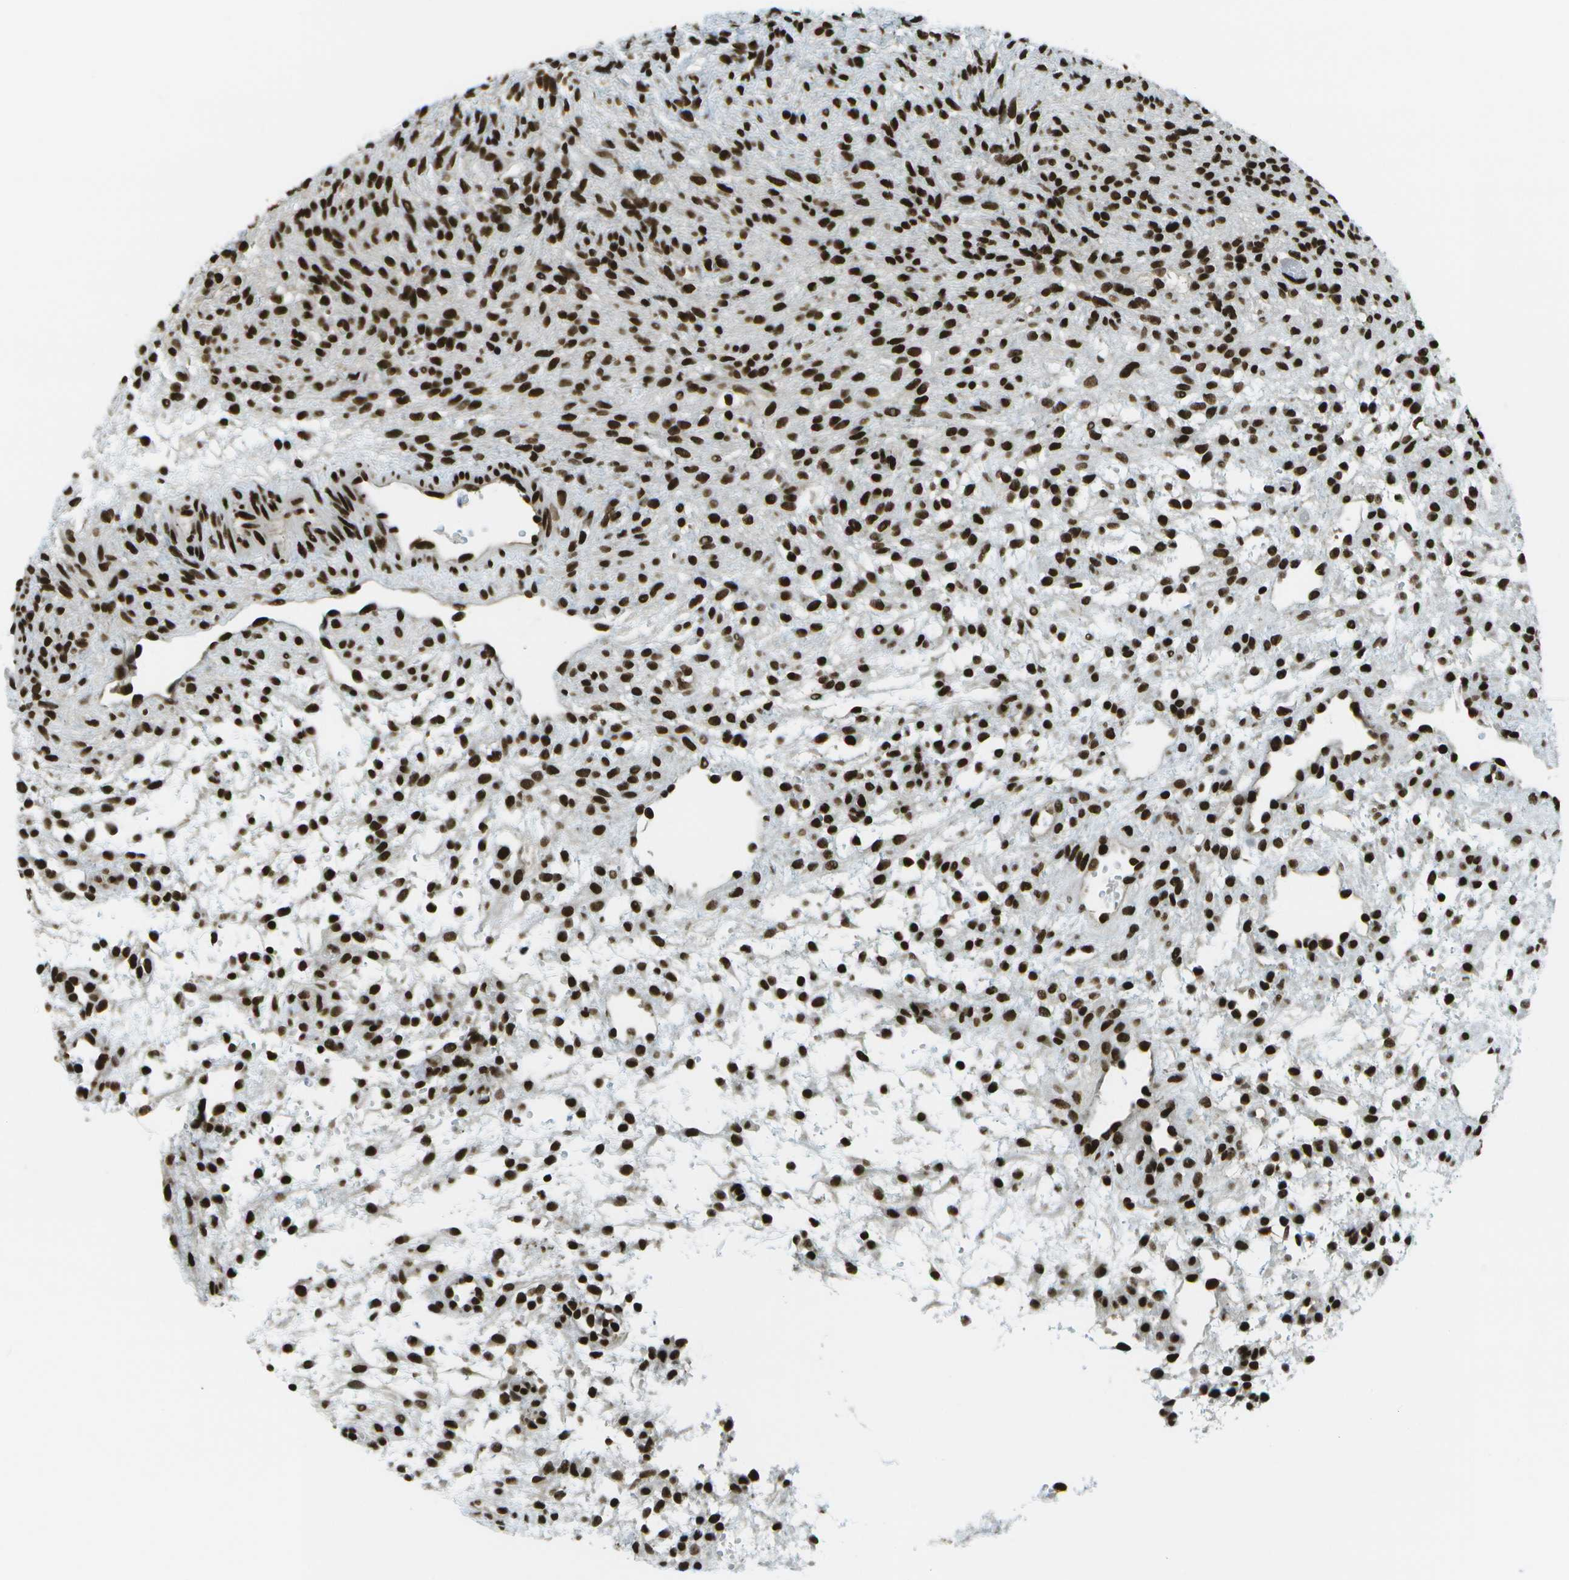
{"staining": {"intensity": "strong", "quantity": ">75%", "location": "nuclear"}, "tissue": "ovary", "cell_type": "Ovarian stroma cells", "image_type": "normal", "snomed": [{"axis": "morphology", "description": "Normal tissue, NOS"}, {"axis": "morphology", "description": "Cyst, NOS"}, {"axis": "topography", "description": "Ovary"}], "caption": "Strong nuclear staining for a protein is appreciated in about >75% of ovarian stroma cells of unremarkable ovary using immunohistochemistry (IHC).", "gene": "GLYR1", "patient": {"sex": "female", "age": 18}}